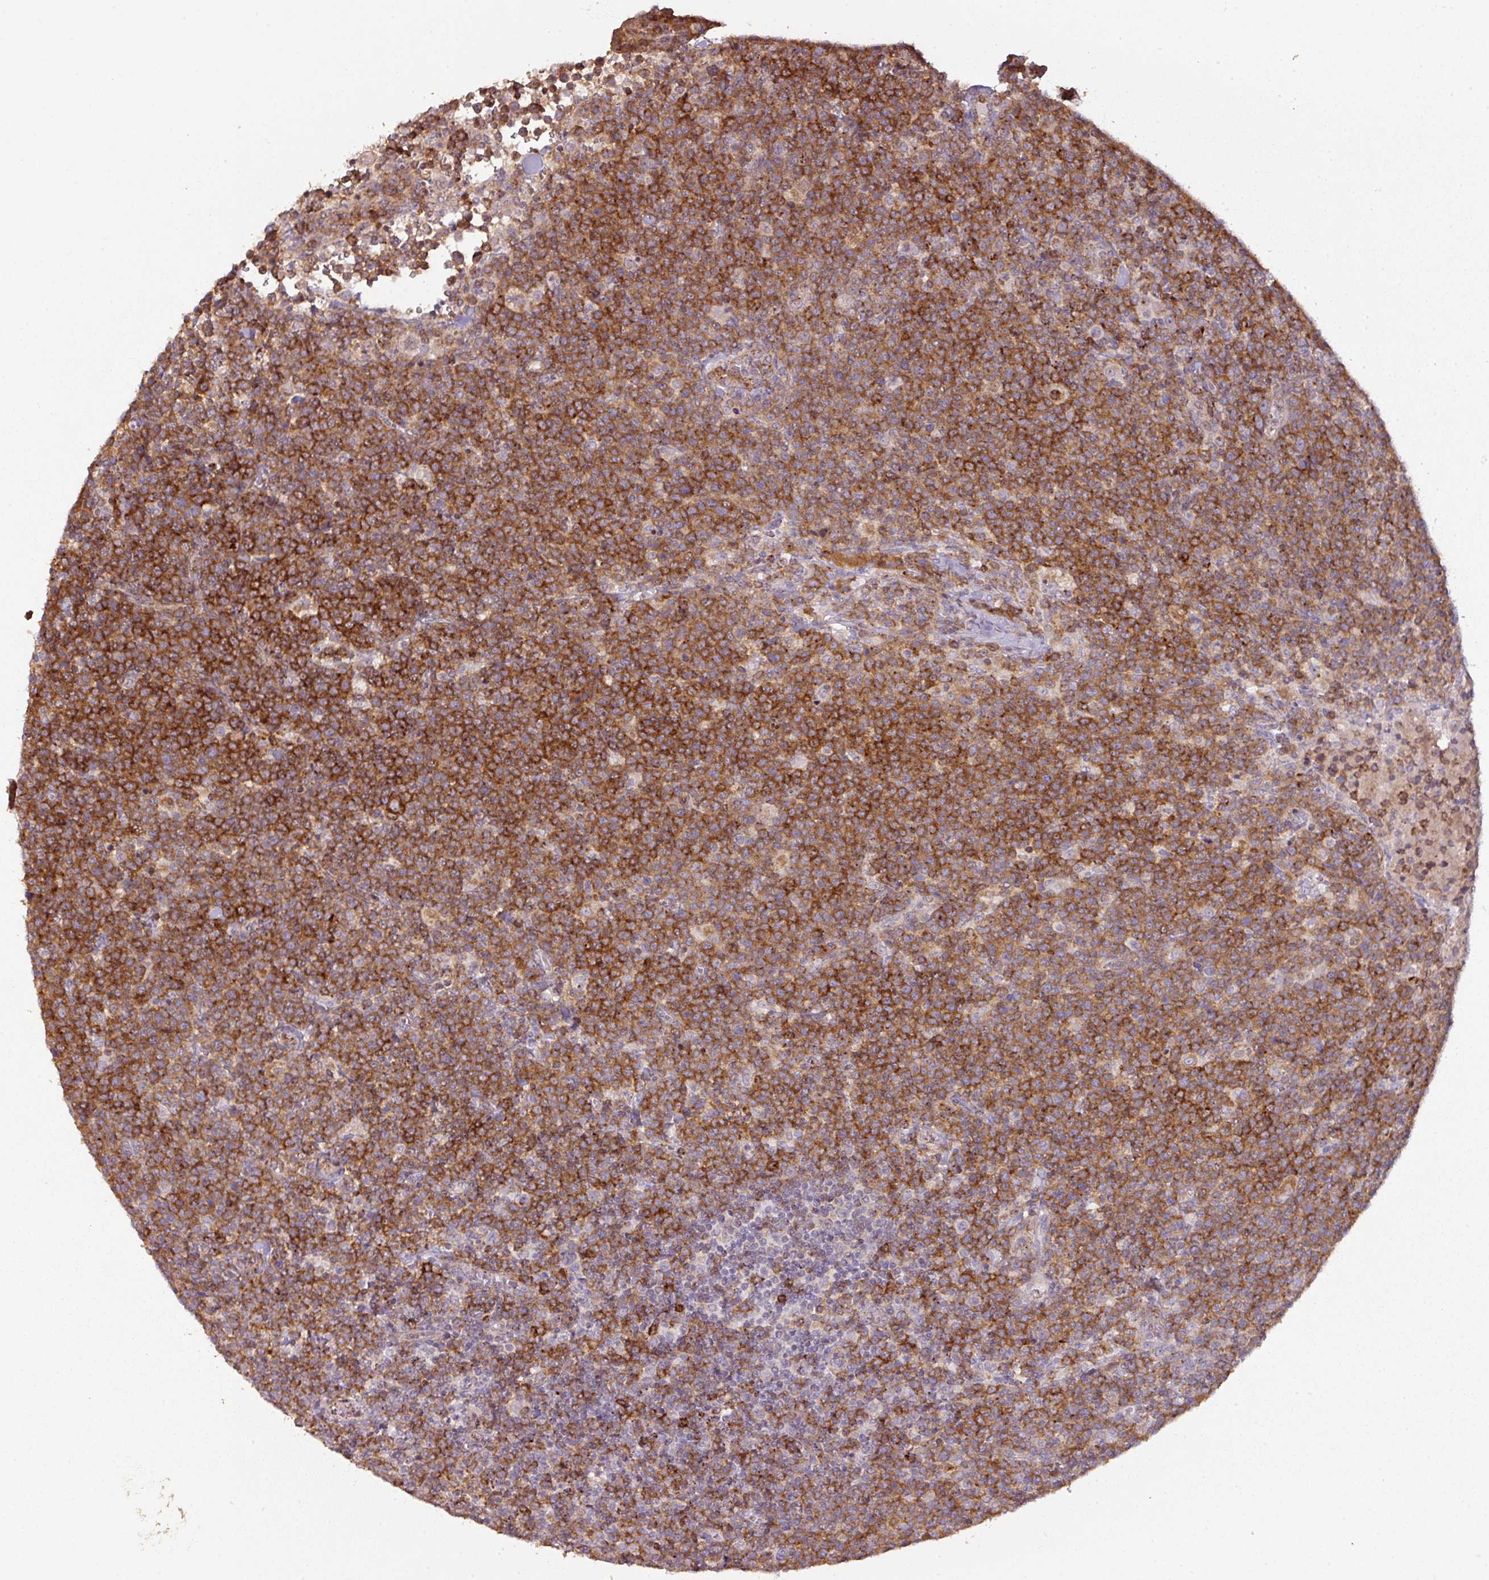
{"staining": {"intensity": "strong", "quantity": "25%-75%", "location": "cytoplasmic/membranous"}, "tissue": "lymphoma", "cell_type": "Tumor cells", "image_type": "cancer", "snomed": [{"axis": "morphology", "description": "Malignant lymphoma, non-Hodgkin's type, High grade"}, {"axis": "topography", "description": "Lymph node"}], "caption": "Immunohistochemistry (DAB) staining of lymphoma reveals strong cytoplasmic/membranous protein positivity in about 25%-75% of tumor cells.", "gene": "CXCR5", "patient": {"sex": "male", "age": 61}}